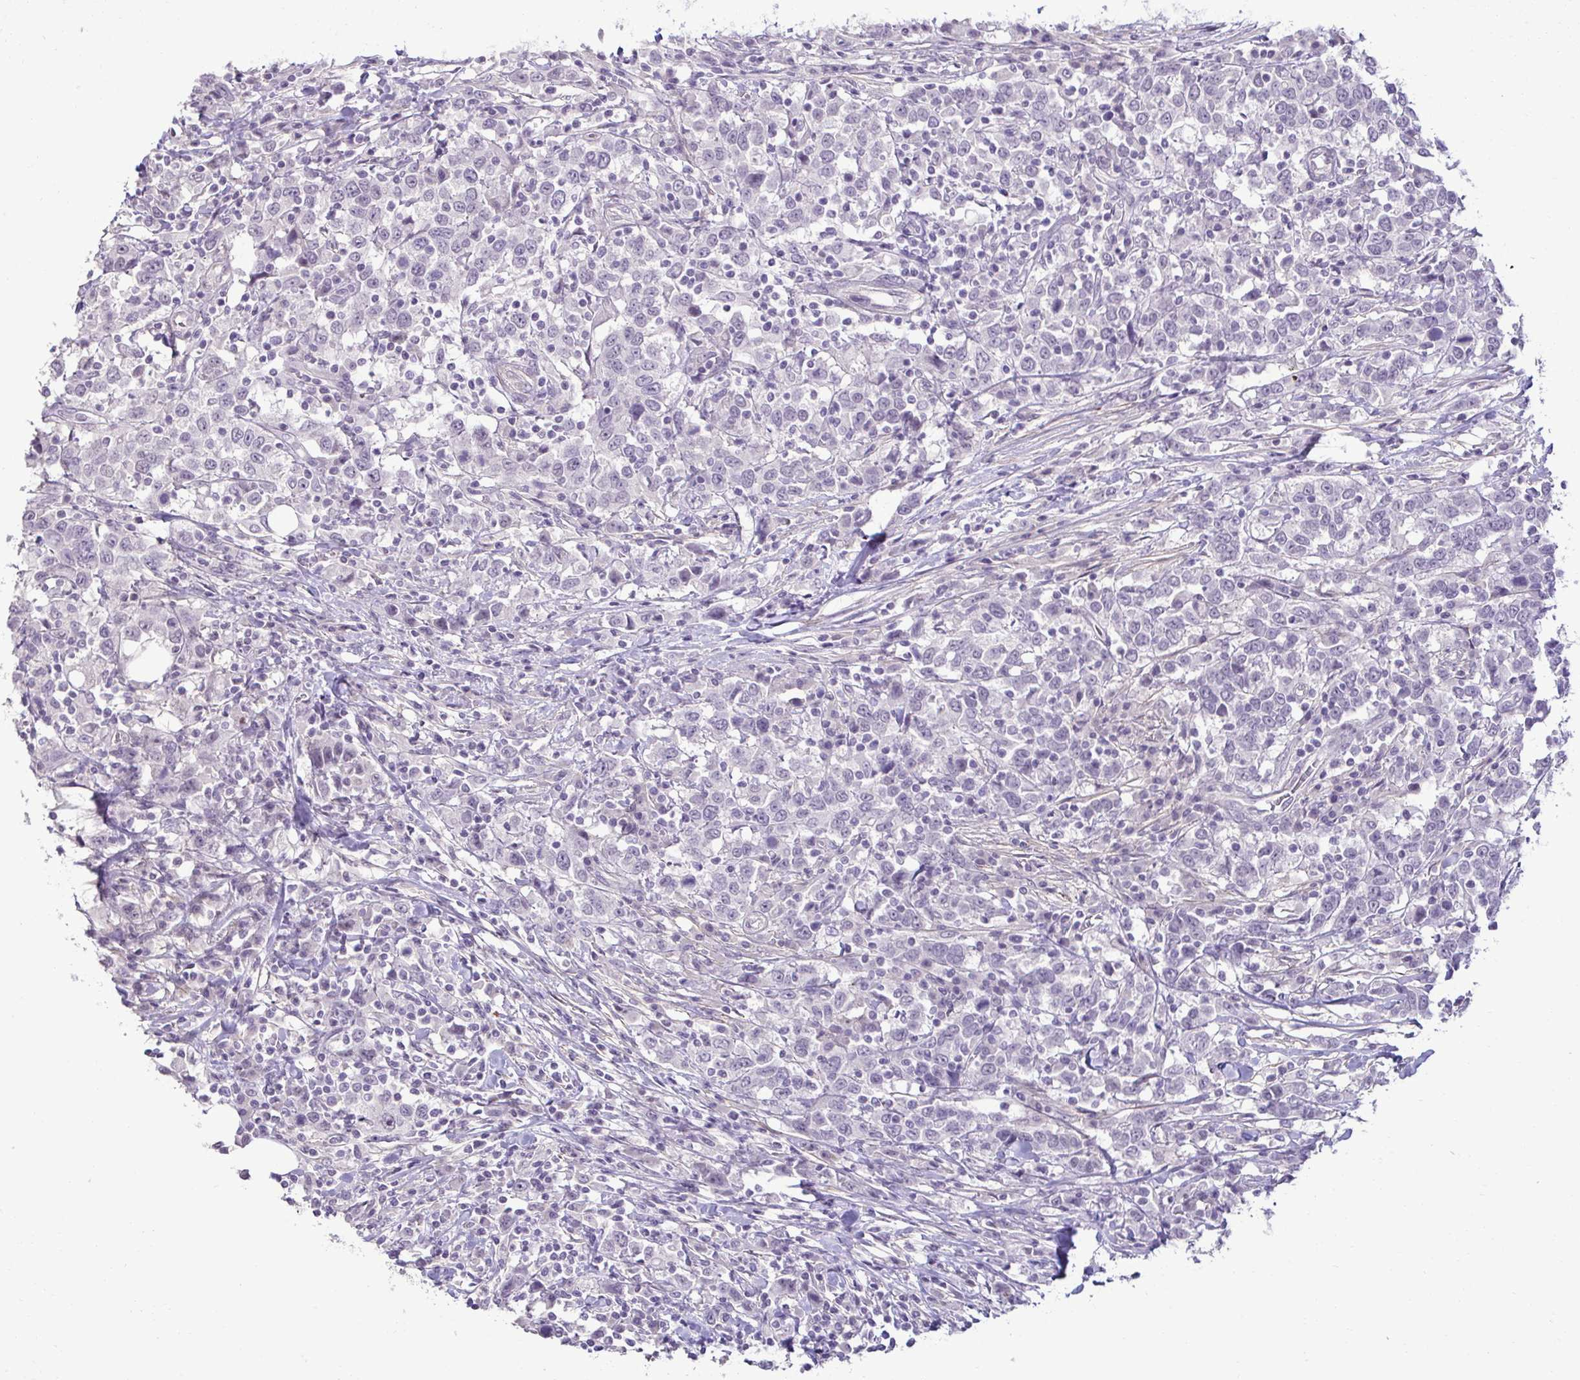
{"staining": {"intensity": "negative", "quantity": "none", "location": "none"}, "tissue": "urothelial cancer", "cell_type": "Tumor cells", "image_type": "cancer", "snomed": [{"axis": "morphology", "description": "Urothelial carcinoma, High grade"}, {"axis": "topography", "description": "Urinary bladder"}], "caption": "This photomicrograph is of urothelial carcinoma (high-grade) stained with immunohistochemistry (IHC) to label a protein in brown with the nuclei are counter-stained blue. There is no staining in tumor cells.", "gene": "SLC30A3", "patient": {"sex": "male", "age": 61}}